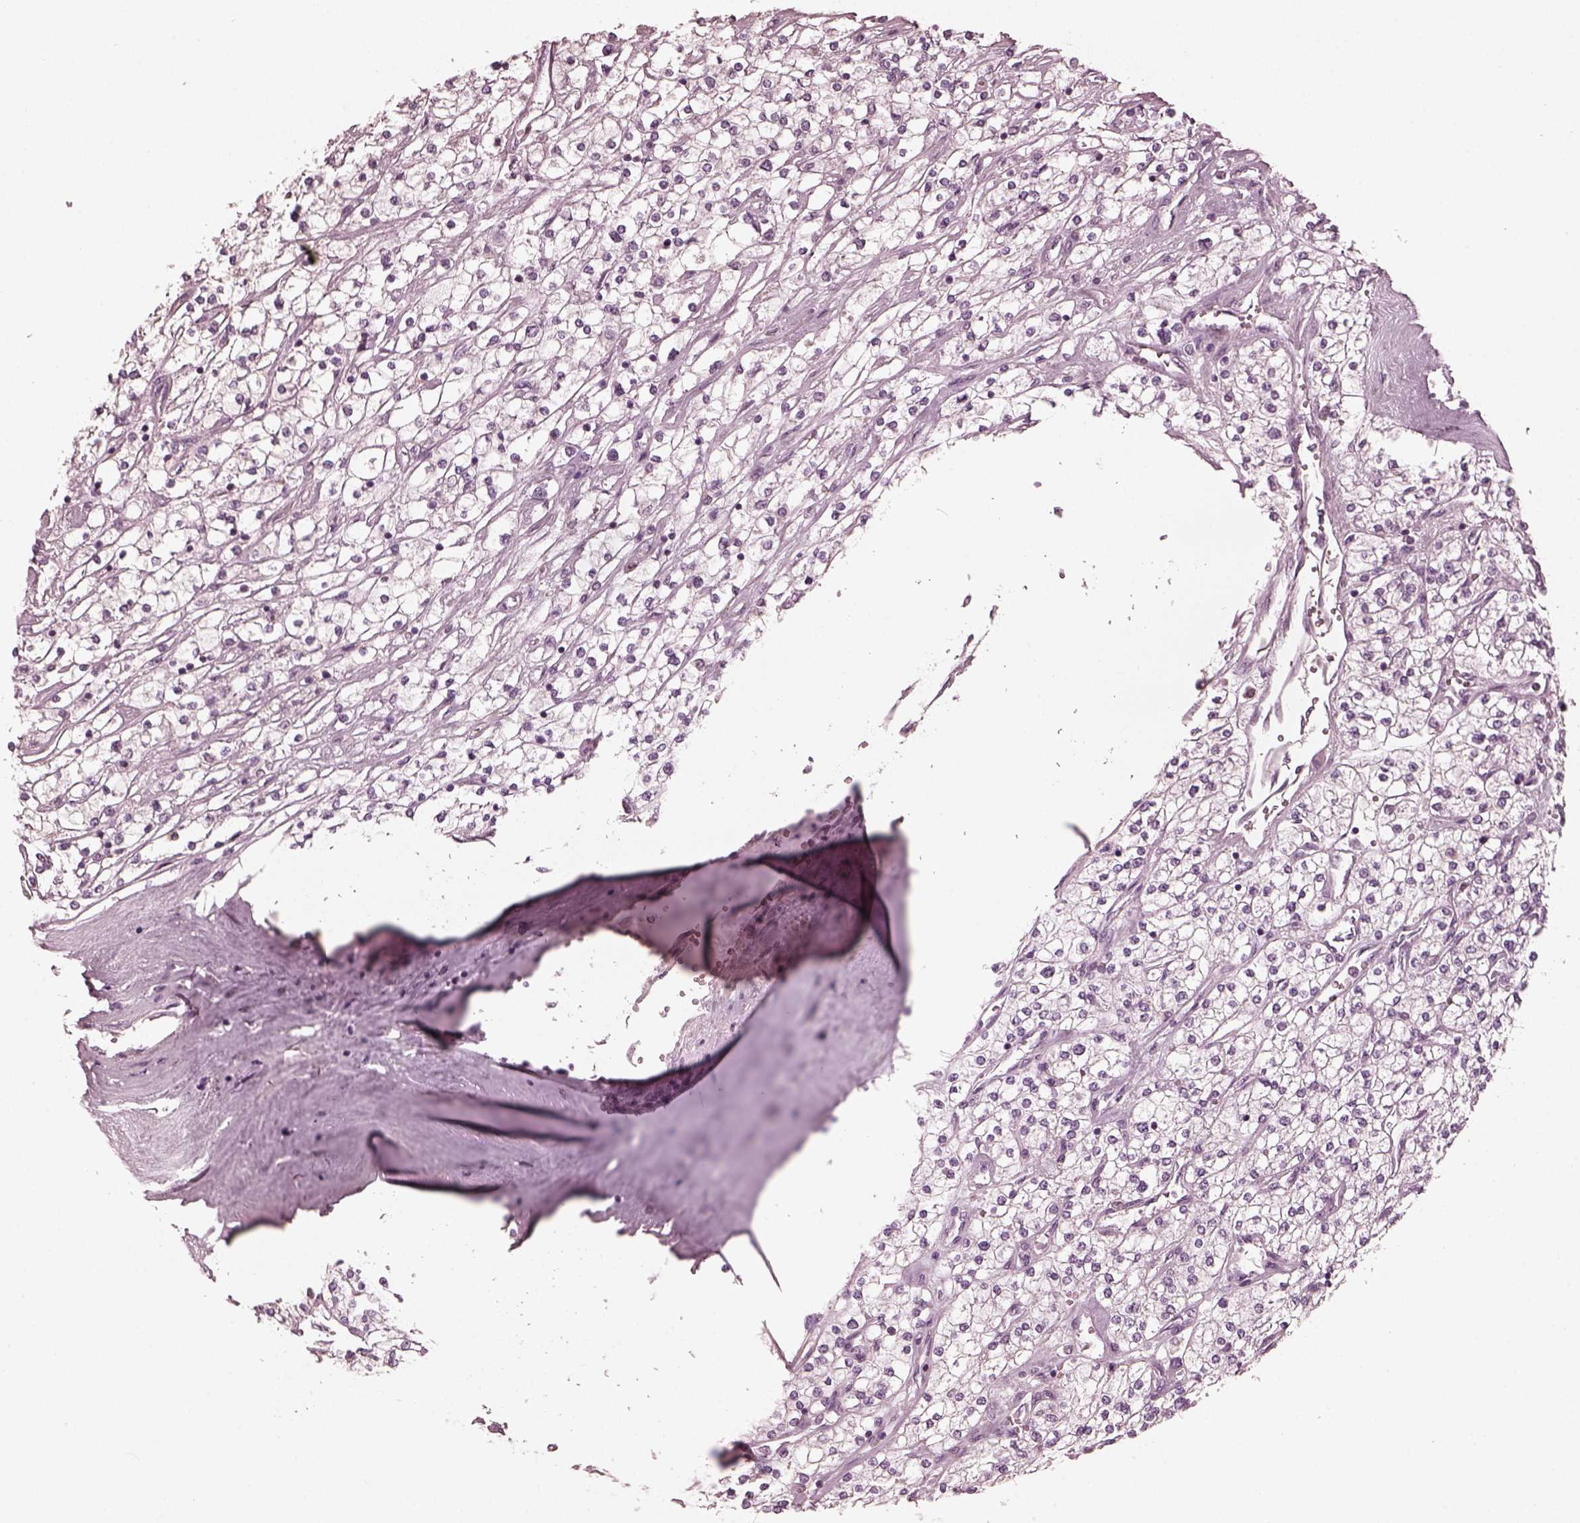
{"staining": {"intensity": "negative", "quantity": "none", "location": "none"}, "tissue": "renal cancer", "cell_type": "Tumor cells", "image_type": "cancer", "snomed": [{"axis": "morphology", "description": "Adenocarcinoma, NOS"}, {"axis": "topography", "description": "Kidney"}], "caption": "Micrograph shows no significant protein positivity in tumor cells of adenocarcinoma (renal).", "gene": "PSTPIP2", "patient": {"sex": "male", "age": 80}}